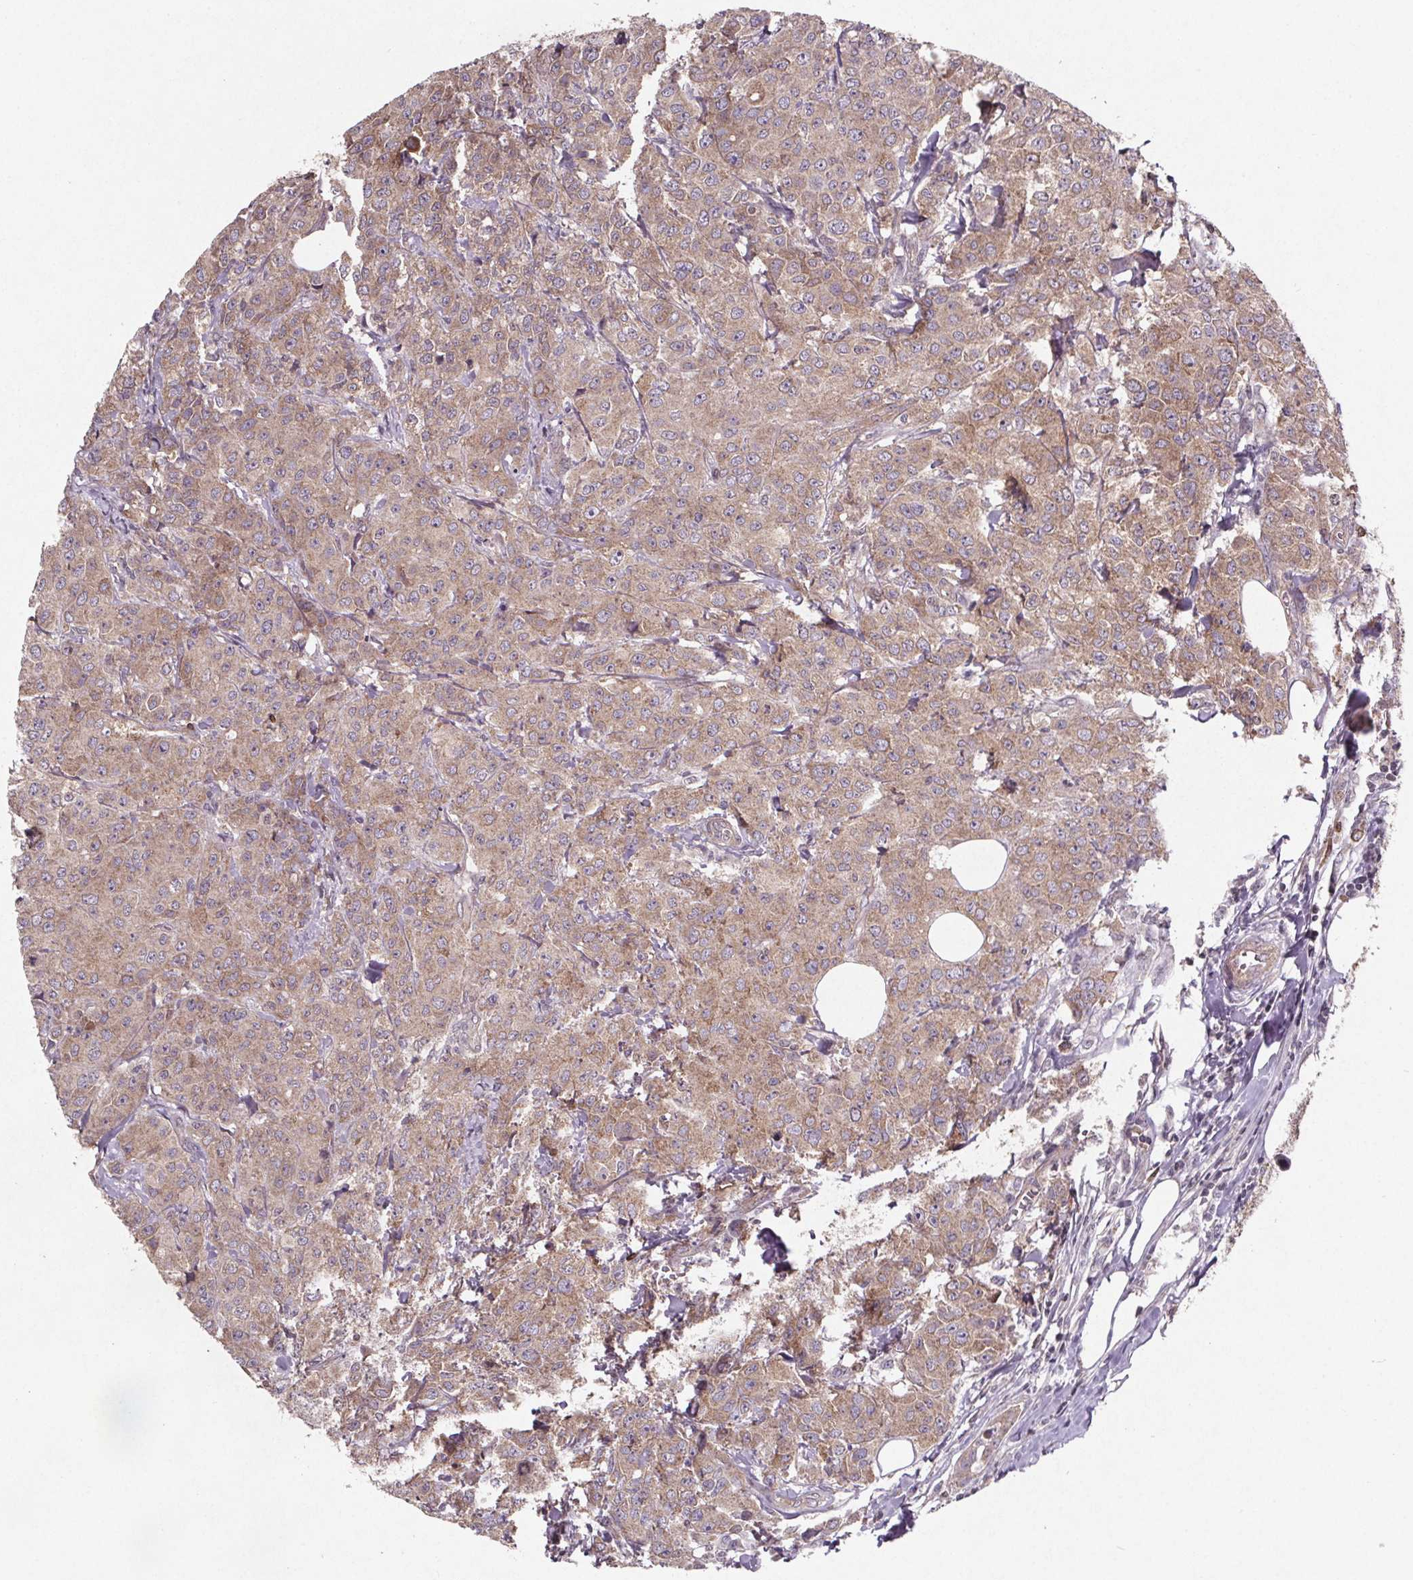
{"staining": {"intensity": "moderate", "quantity": ">75%", "location": "cytoplasmic/membranous"}, "tissue": "breast cancer", "cell_type": "Tumor cells", "image_type": "cancer", "snomed": [{"axis": "morphology", "description": "Normal tissue, NOS"}, {"axis": "morphology", "description": "Duct carcinoma"}, {"axis": "topography", "description": "Breast"}], "caption": "DAB immunohistochemical staining of breast invasive ductal carcinoma demonstrates moderate cytoplasmic/membranous protein staining in approximately >75% of tumor cells.", "gene": "STRN3", "patient": {"sex": "female", "age": 43}}